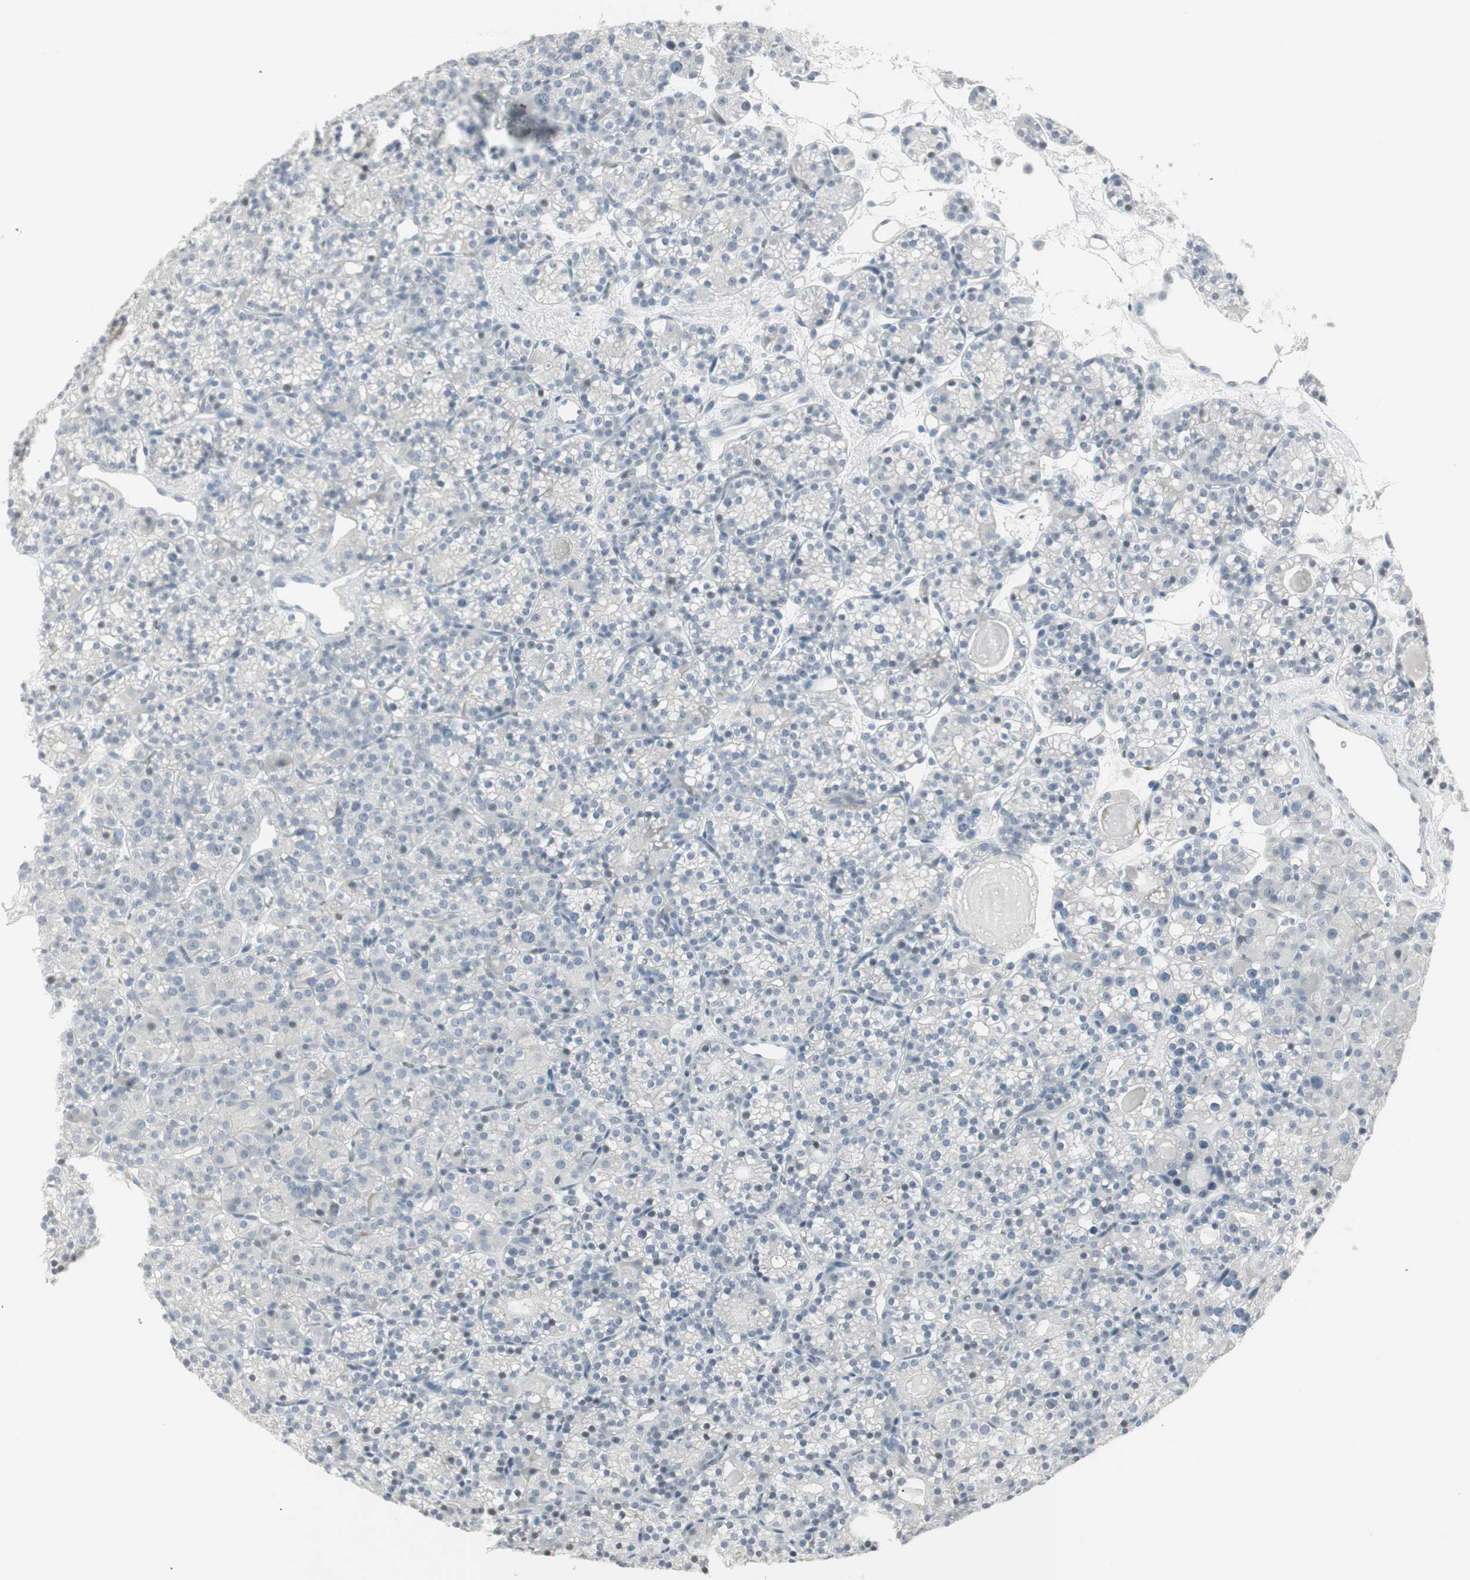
{"staining": {"intensity": "negative", "quantity": "none", "location": "none"}, "tissue": "parathyroid gland", "cell_type": "Glandular cells", "image_type": "normal", "snomed": [{"axis": "morphology", "description": "Normal tissue, NOS"}, {"axis": "topography", "description": "Parathyroid gland"}], "caption": "A histopathology image of parathyroid gland stained for a protein displays no brown staining in glandular cells.", "gene": "MAP4K4", "patient": {"sex": "female", "age": 64}}